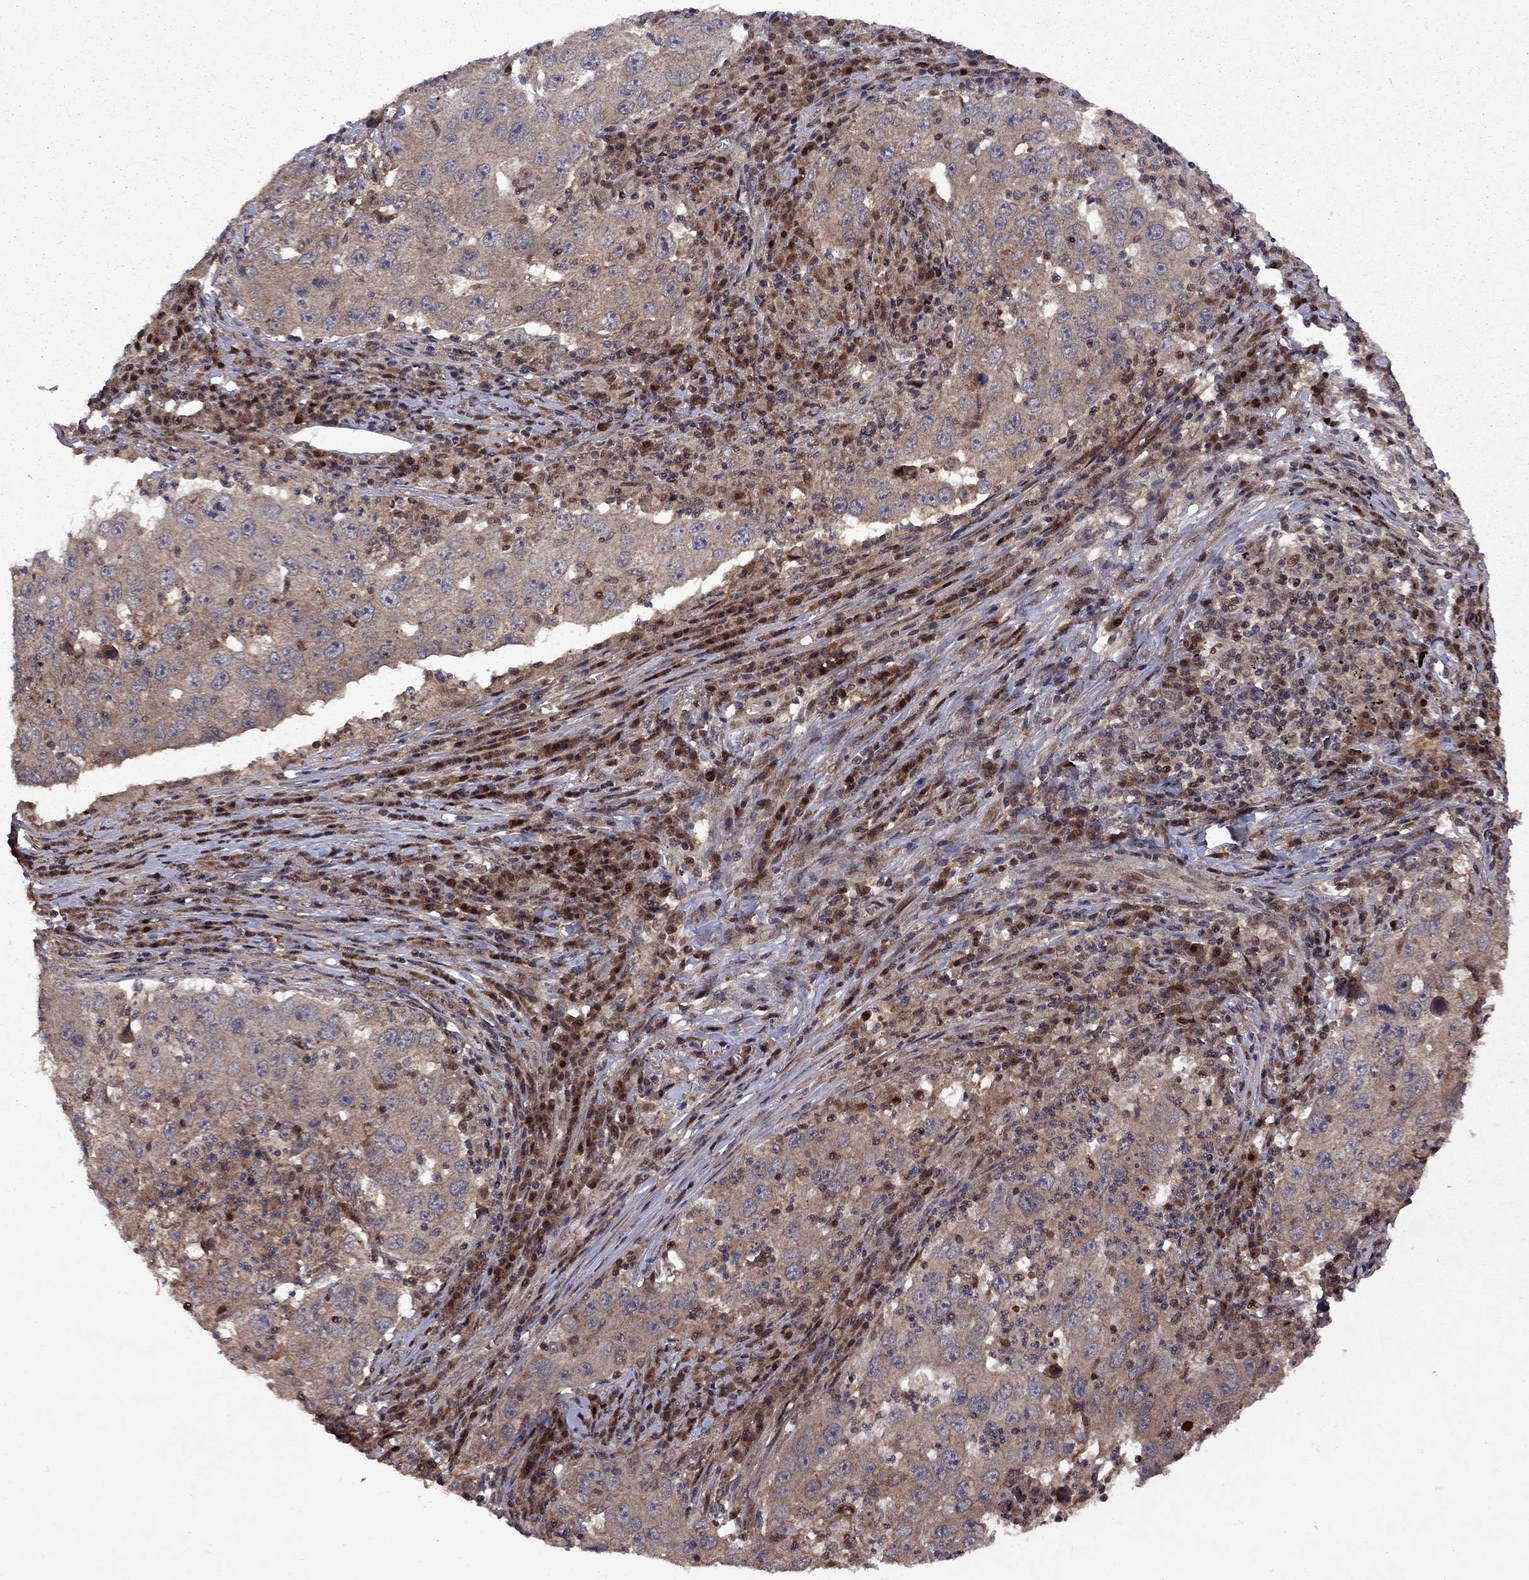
{"staining": {"intensity": "moderate", "quantity": "<25%", "location": "cytoplasmic/membranous"}, "tissue": "lung cancer", "cell_type": "Tumor cells", "image_type": "cancer", "snomed": [{"axis": "morphology", "description": "Adenocarcinoma, NOS"}, {"axis": "topography", "description": "Lung"}], "caption": "Lung adenocarcinoma tissue displays moderate cytoplasmic/membranous positivity in approximately <25% of tumor cells The staining was performed using DAB (3,3'-diaminobenzidine) to visualize the protein expression in brown, while the nuclei were stained in blue with hematoxylin (Magnification: 20x).", "gene": "IPP", "patient": {"sex": "male", "age": 73}}